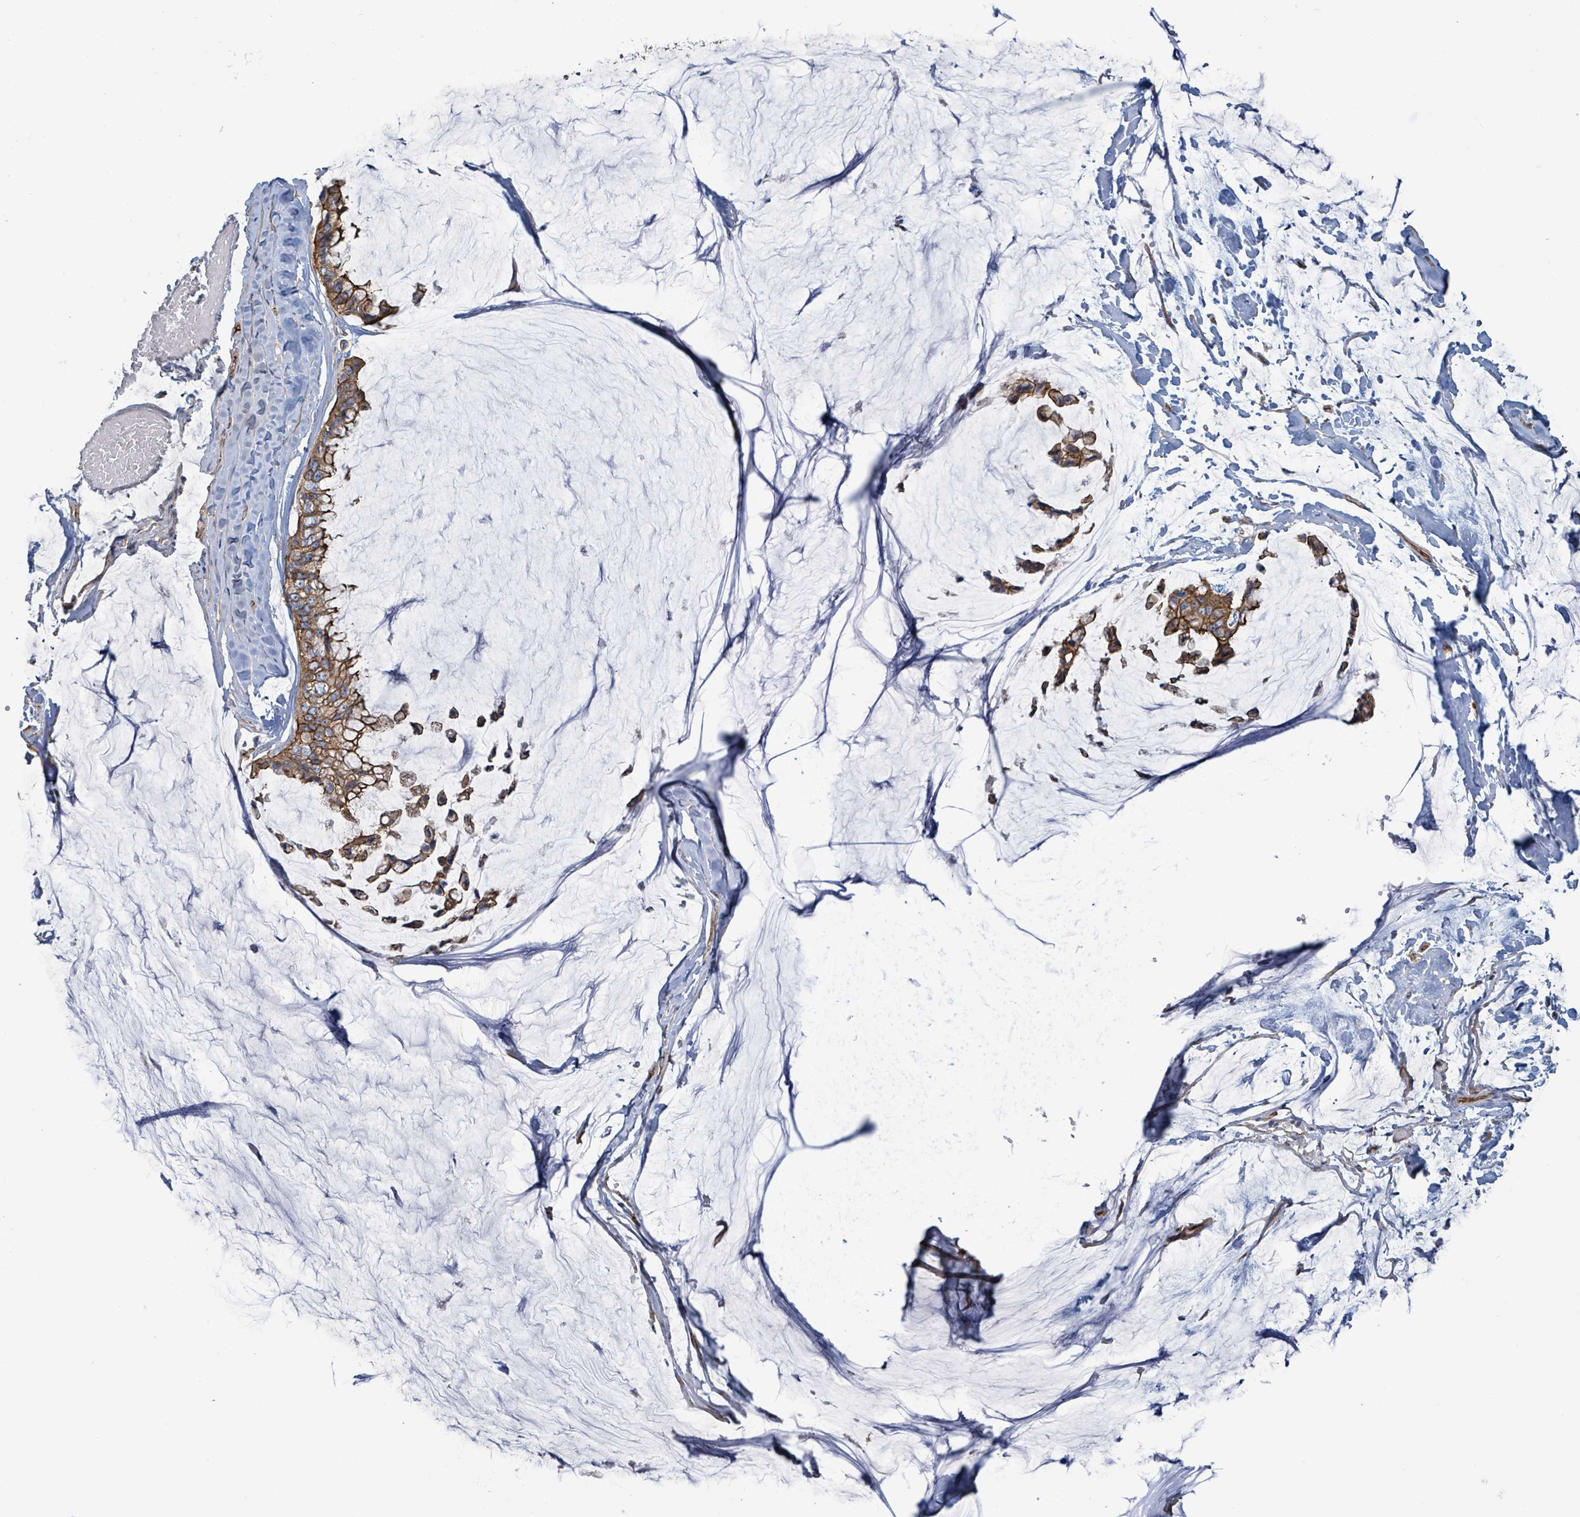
{"staining": {"intensity": "strong", "quantity": ">75%", "location": "cytoplasmic/membranous"}, "tissue": "ovarian cancer", "cell_type": "Tumor cells", "image_type": "cancer", "snomed": [{"axis": "morphology", "description": "Cystadenocarcinoma, mucinous, NOS"}, {"axis": "topography", "description": "Ovary"}], "caption": "The photomicrograph reveals staining of ovarian mucinous cystadenocarcinoma, revealing strong cytoplasmic/membranous protein positivity (brown color) within tumor cells.", "gene": "LDOC1", "patient": {"sex": "female", "age": 39}}